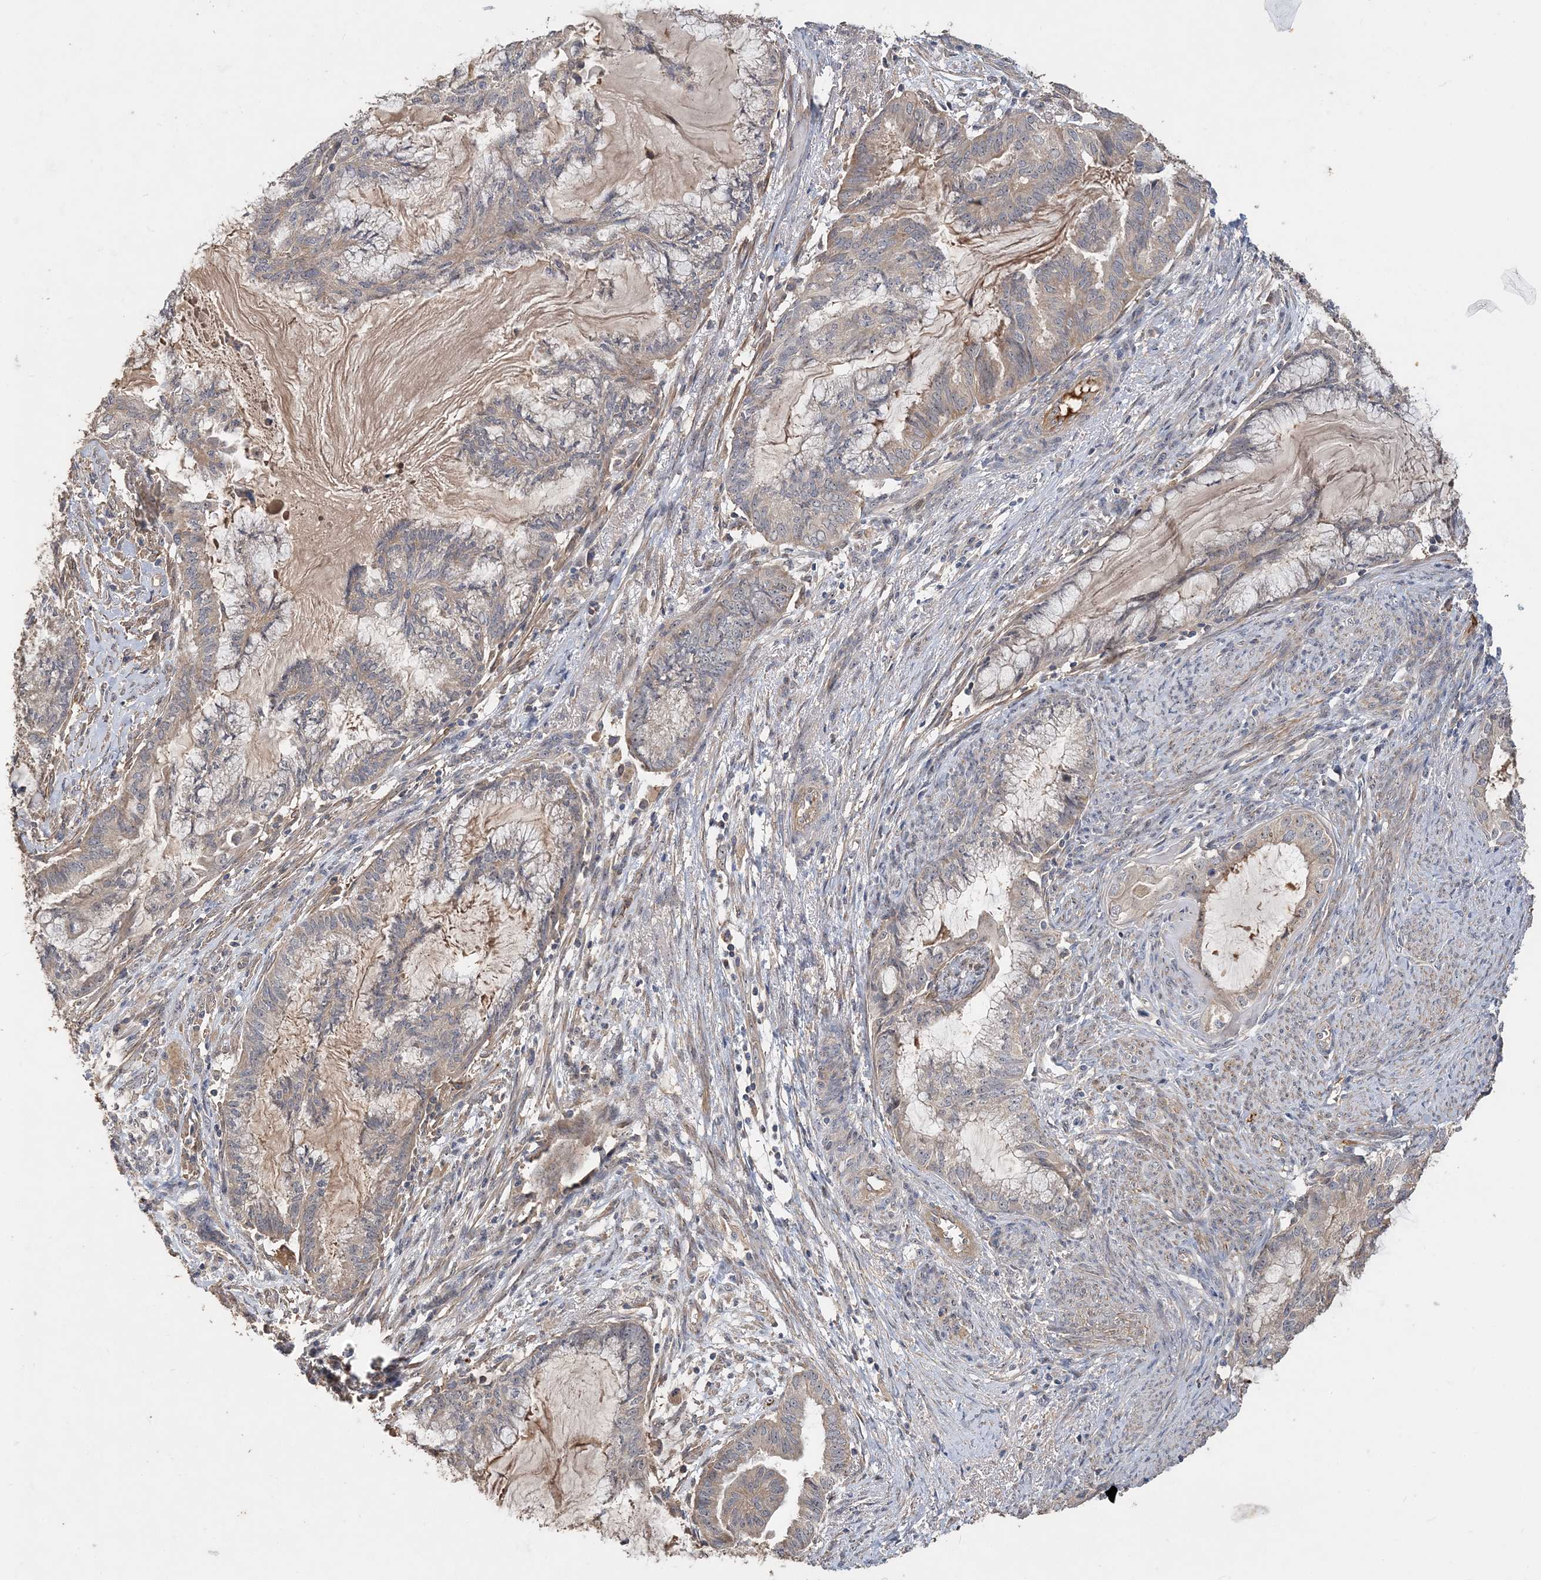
{"staining": {"intensity": "weak", "quantity": "25%-75%", "location": "cytoplasmic/membranous"}, "tissue": "endometrial cancer", "cell_type": "Tumor cells", "image_type": "cancer", "snomed": [{"axis": "morphology", "description": "Adenocarcinoma, NOS"}, {"axis": "topography", "description": "Endometrium"}], "caption": "A brown stain highlights weak cytoplasmic/membranous positivity of a protein in adenocarcinoma (endometrial) tumor cells. Nuclei are stained in blue.", "gene": "GRINA", "patient": {"sex": "female", "age": 86}}